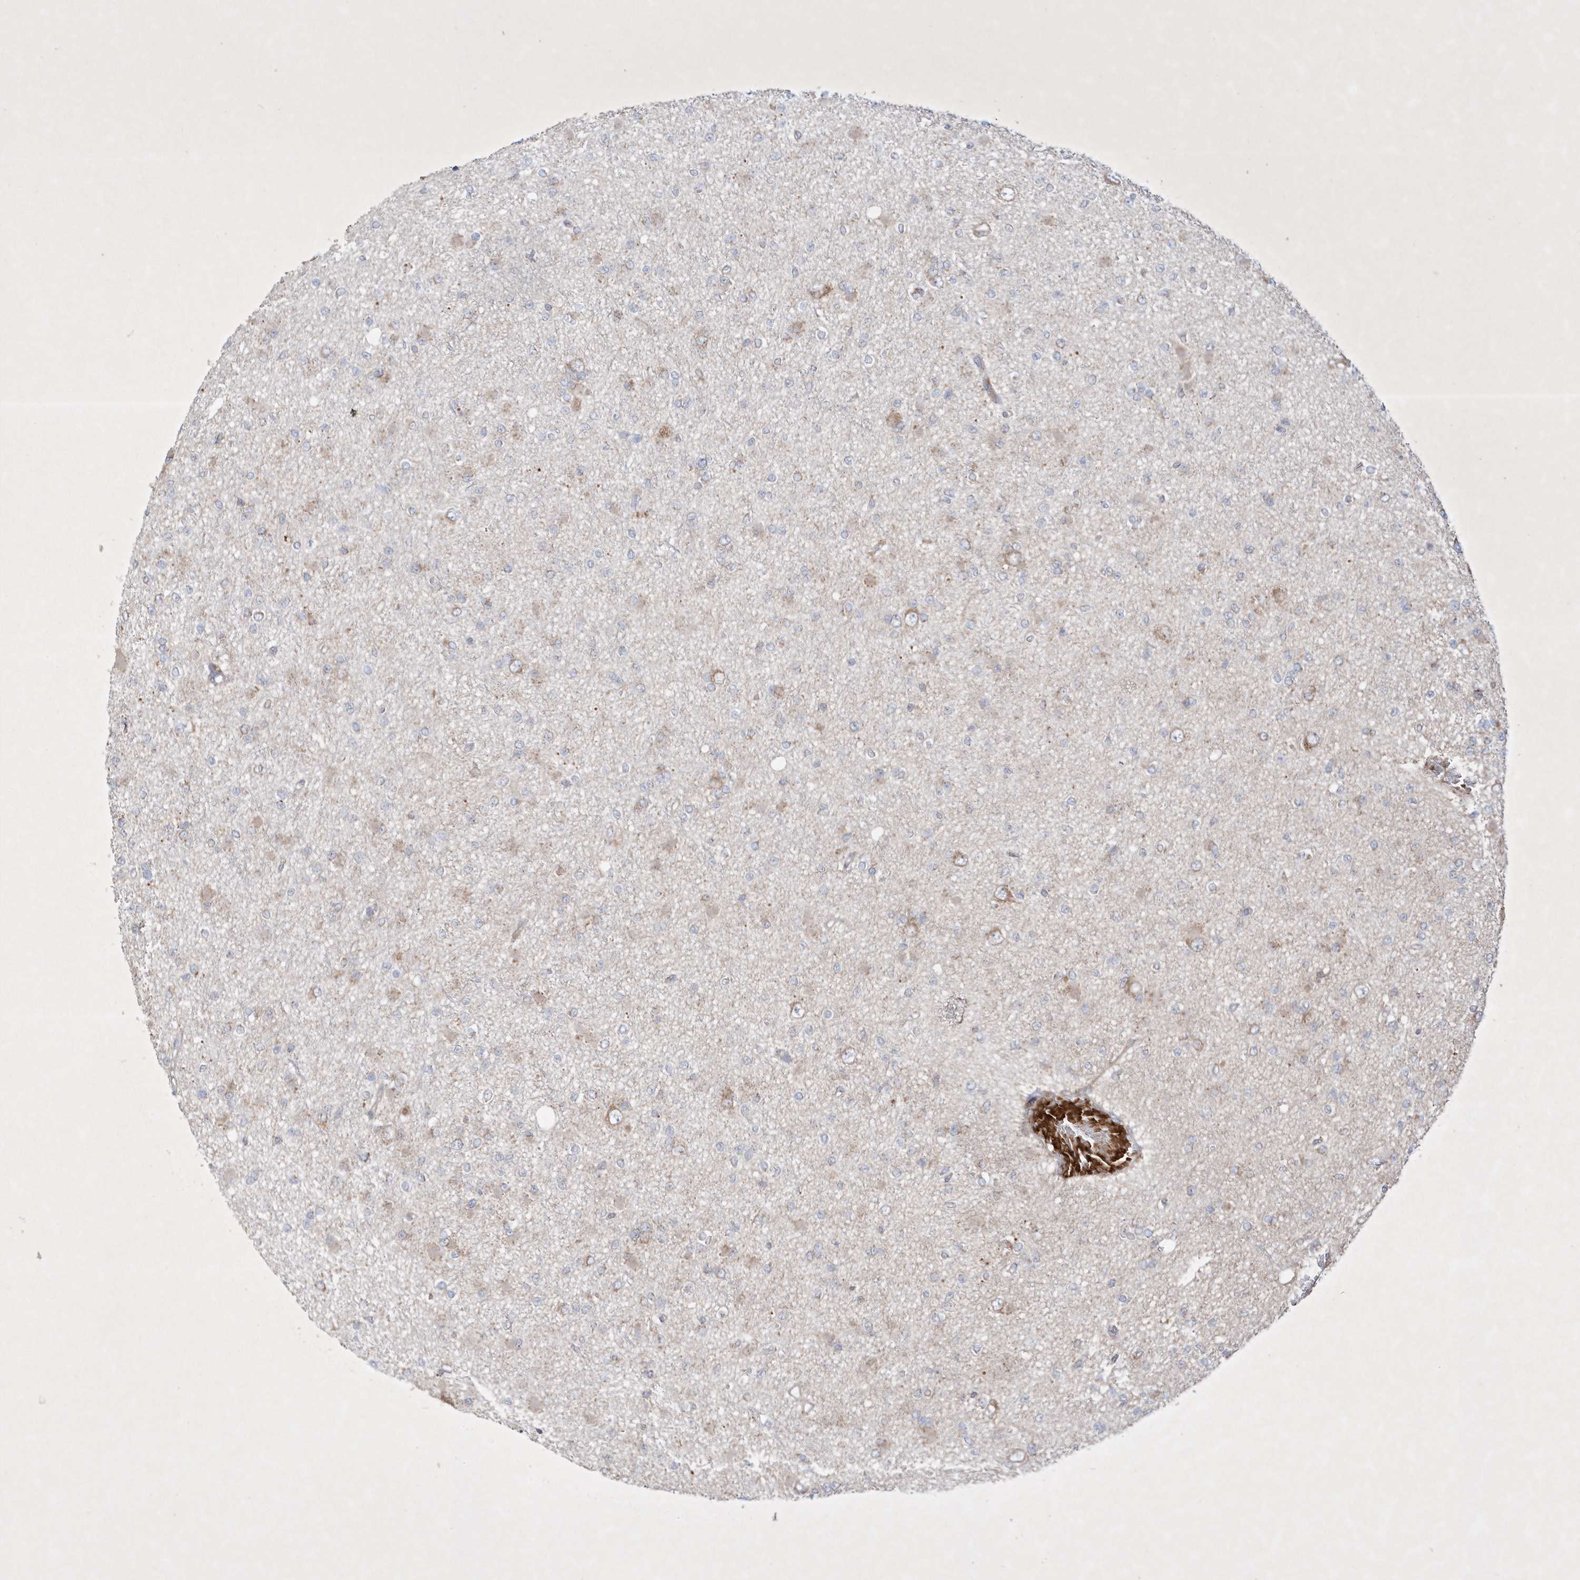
{"staining": {"intensity": "weak", "quantity": "<25%", "location": "cytoplasmic/membranous"}, "tissue": "glioma", "cell_type": "Tumor cells", "image_type": "cancer", "snomed": [{"axis": "morphology", "description": "Glioma, malignant, Low grade"}, {"axis": "topography", "description": "Brain"}], "caption": "Glioma was stained to show a protein in brown. There is no significant positivity in tumor cells.", "gene": "OPA1", "patient": {"sex": "female", "age": 22}}